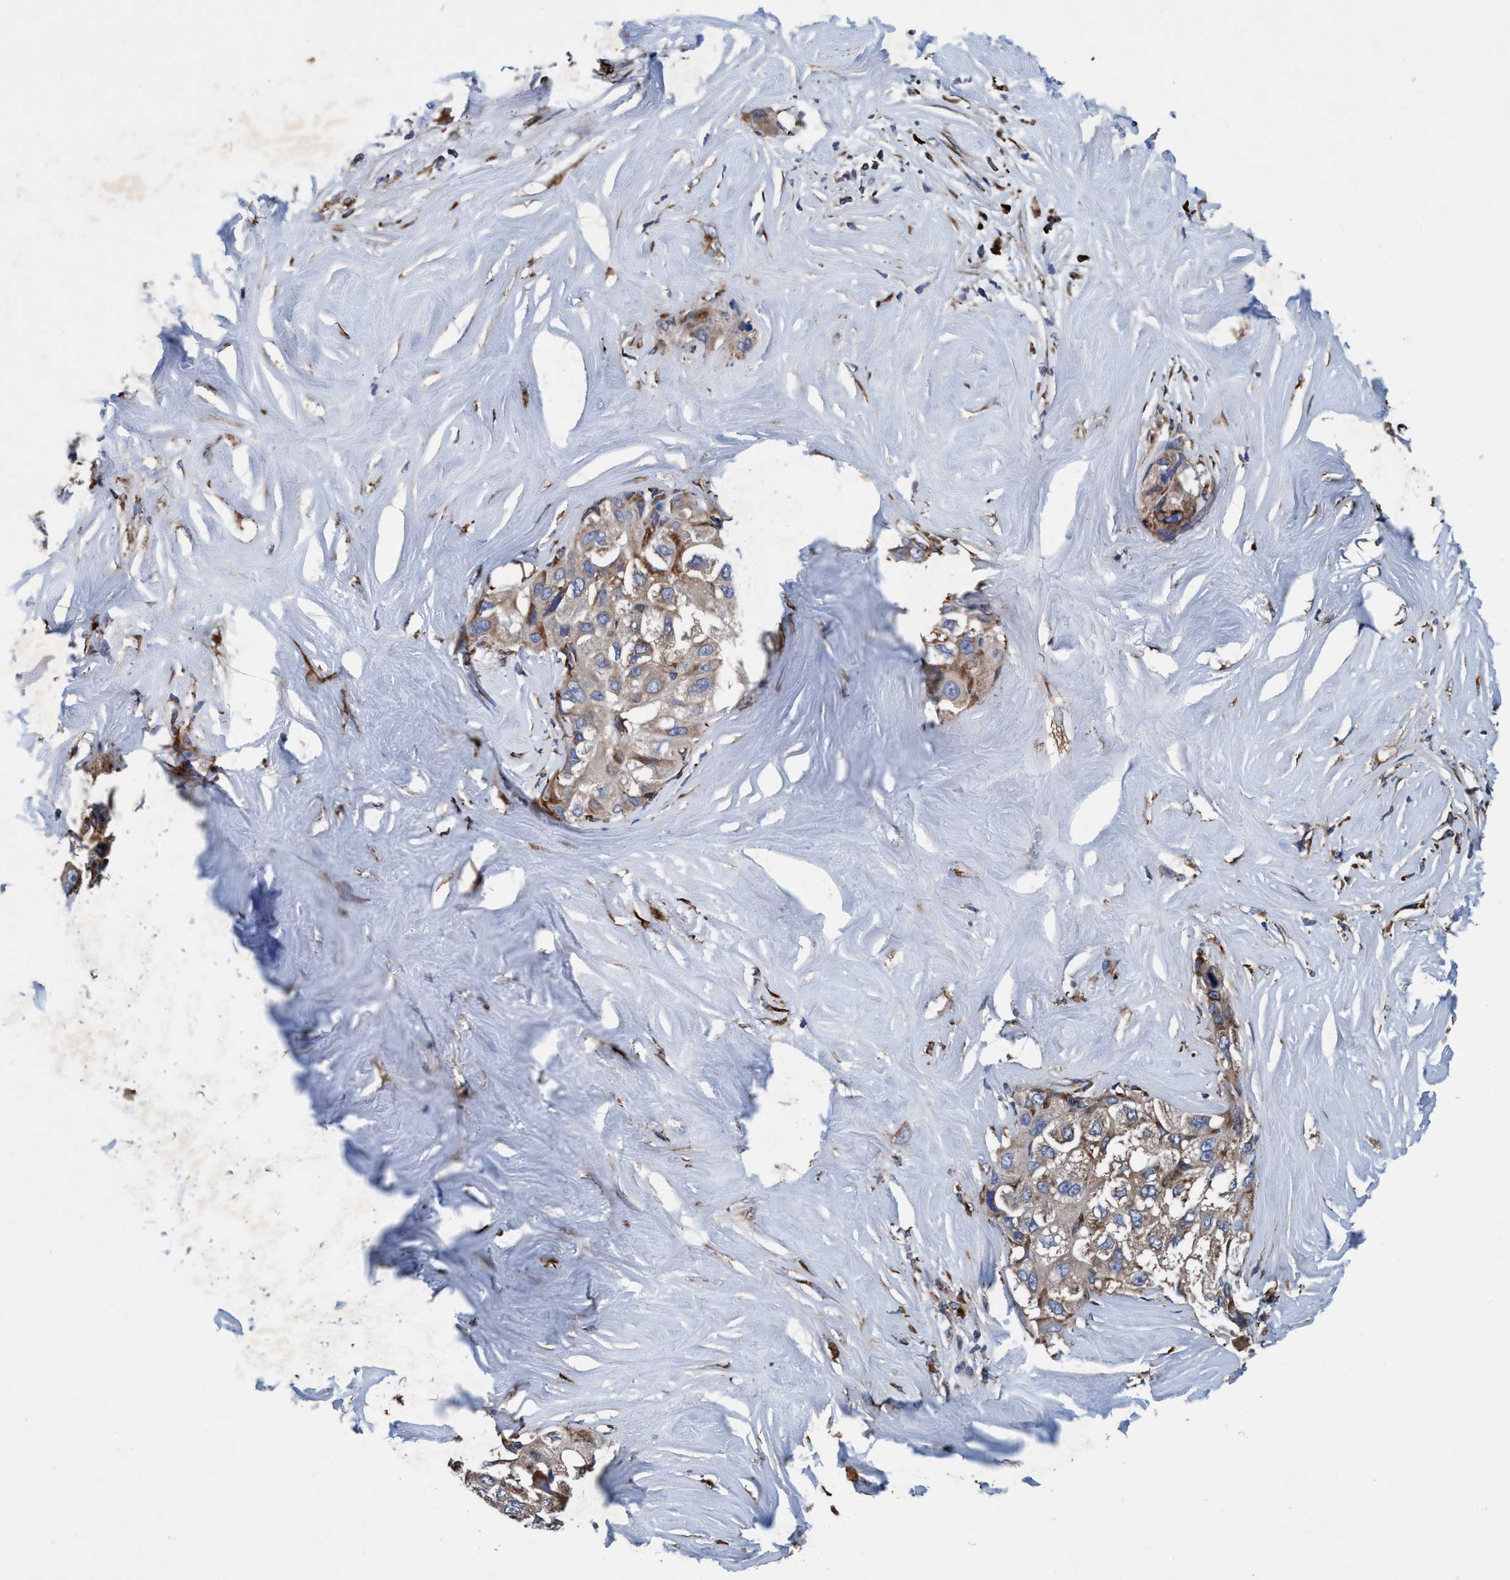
{"staining": {"intensity": "moderate", "quantity": "<25%", "location": "cytoplasmic/membranous"}, "tissue": "liver cancer", "cell_type": "Tumor cells", "image_type": "cancer", "snomed": [{"axis": "morphology", "description": "Carcinoma, Hepatocellular, NOS"}, {"axis": "topography", "description": "Liver"}], "caption": "A histopathology image showing moderate cytoplasmic/membranous positivity in approximately <25% of tumor cells in liver hepatocellular carcinoma, as visualized by brown immunohistochemical staining.", "gene": "ENDOG", "patient": {"sex": "male", "age": 80}}